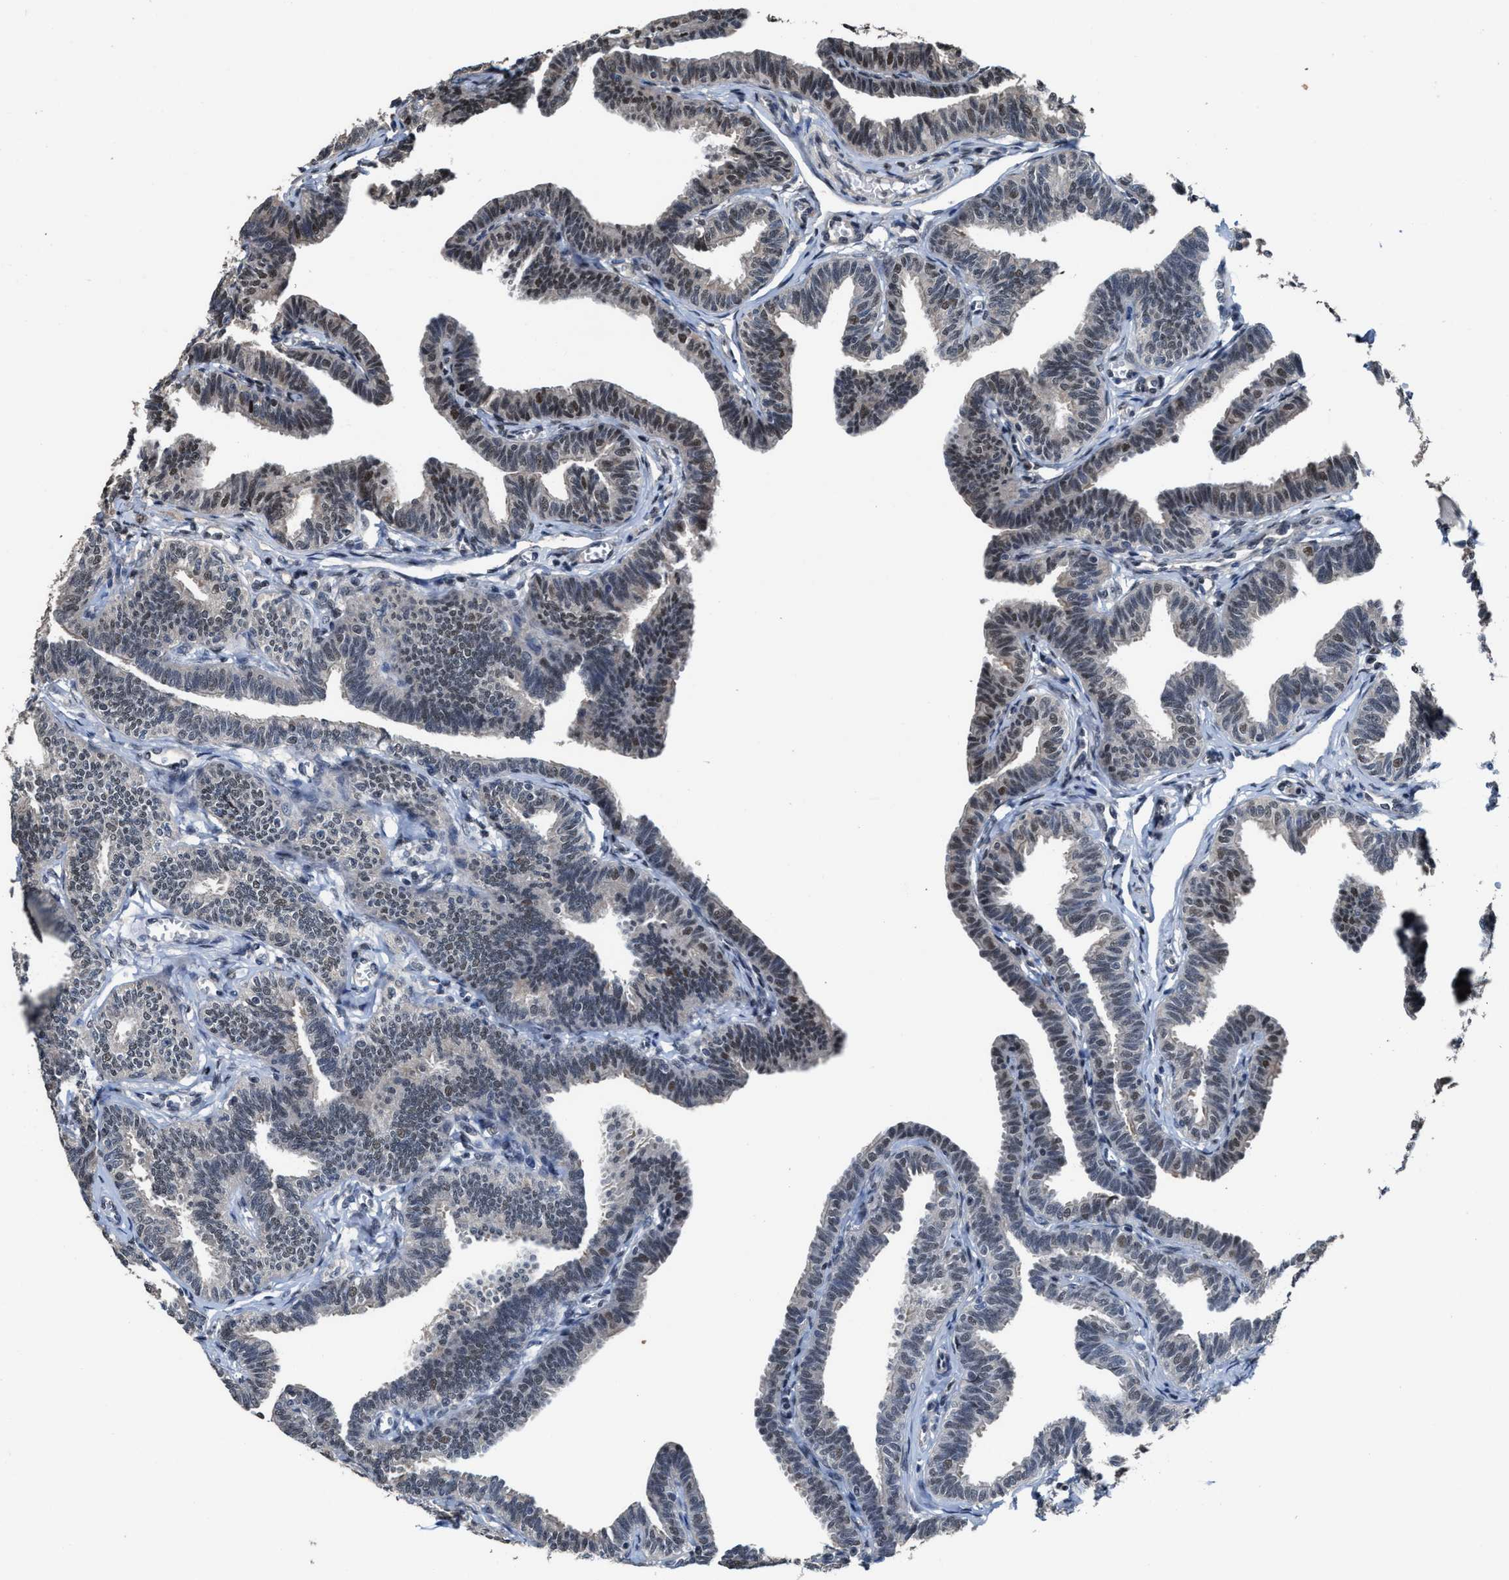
{"staining": {"intensity": "moderate", "quantity": "<25%", "location": "nuclear"}, "tissue": "fallopian tube", "cell_type": "Glandular cells", "image_type": "normal", "snomed": [{"axis": "morphology", "description": "Normal tissue, NOS"}, {"axis": "topography", "description": "Fallopian tube"}, {"axis": "topography", "description": "Ovary"}], "caption": "An IHC histopathology image of normal tissue is shown. Protein staining in brown labels moderate nuclear positivity in fallopian tube within glandular cells. (Brightfield microscopy of DAB IHC at high magnification).", "gene": "ZNF20", "patient": {"sex": "female", "age": 23}}